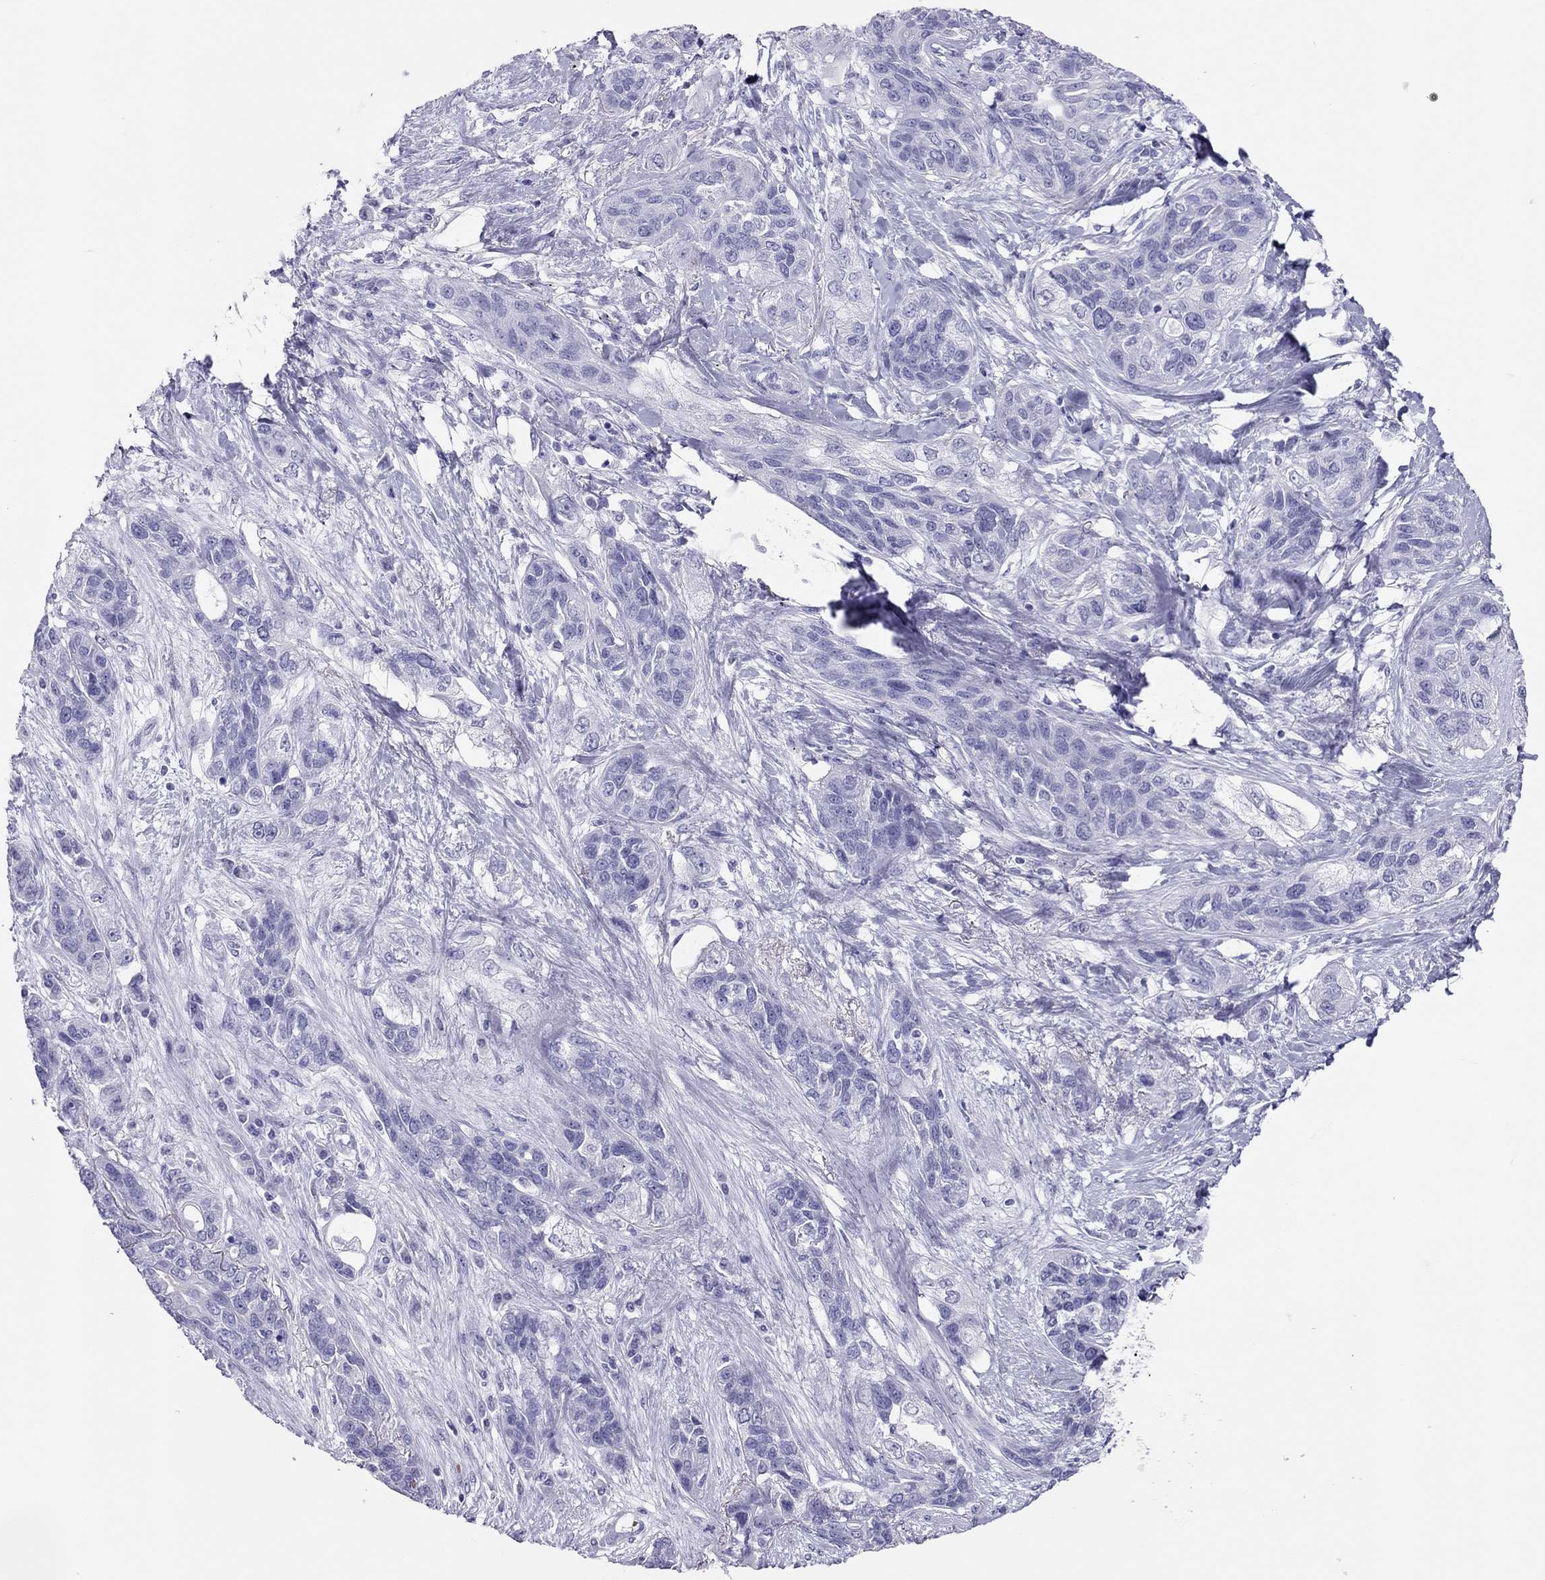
{"staining": {"intensity": "negative", "quantity": "none", "location": "none"}, "tissue": "lung cancer", "cell_type": "Tumor cells", "image_type": "cancer", "snomed": [{"axis": "morphology", "description": "Squamous cell carcinoma, NOS"}, {"axis": "topography", "description": "Lung"}], "caption": "Histopathology image shows no significant protein staining in tumor cells of squamous cell carcinoma (lung). (Brightfield microscopy of DAB immunohistochemistry at high magnification).", "gene": "TSHB", "patient": {"sex": "female", "age": 70}}